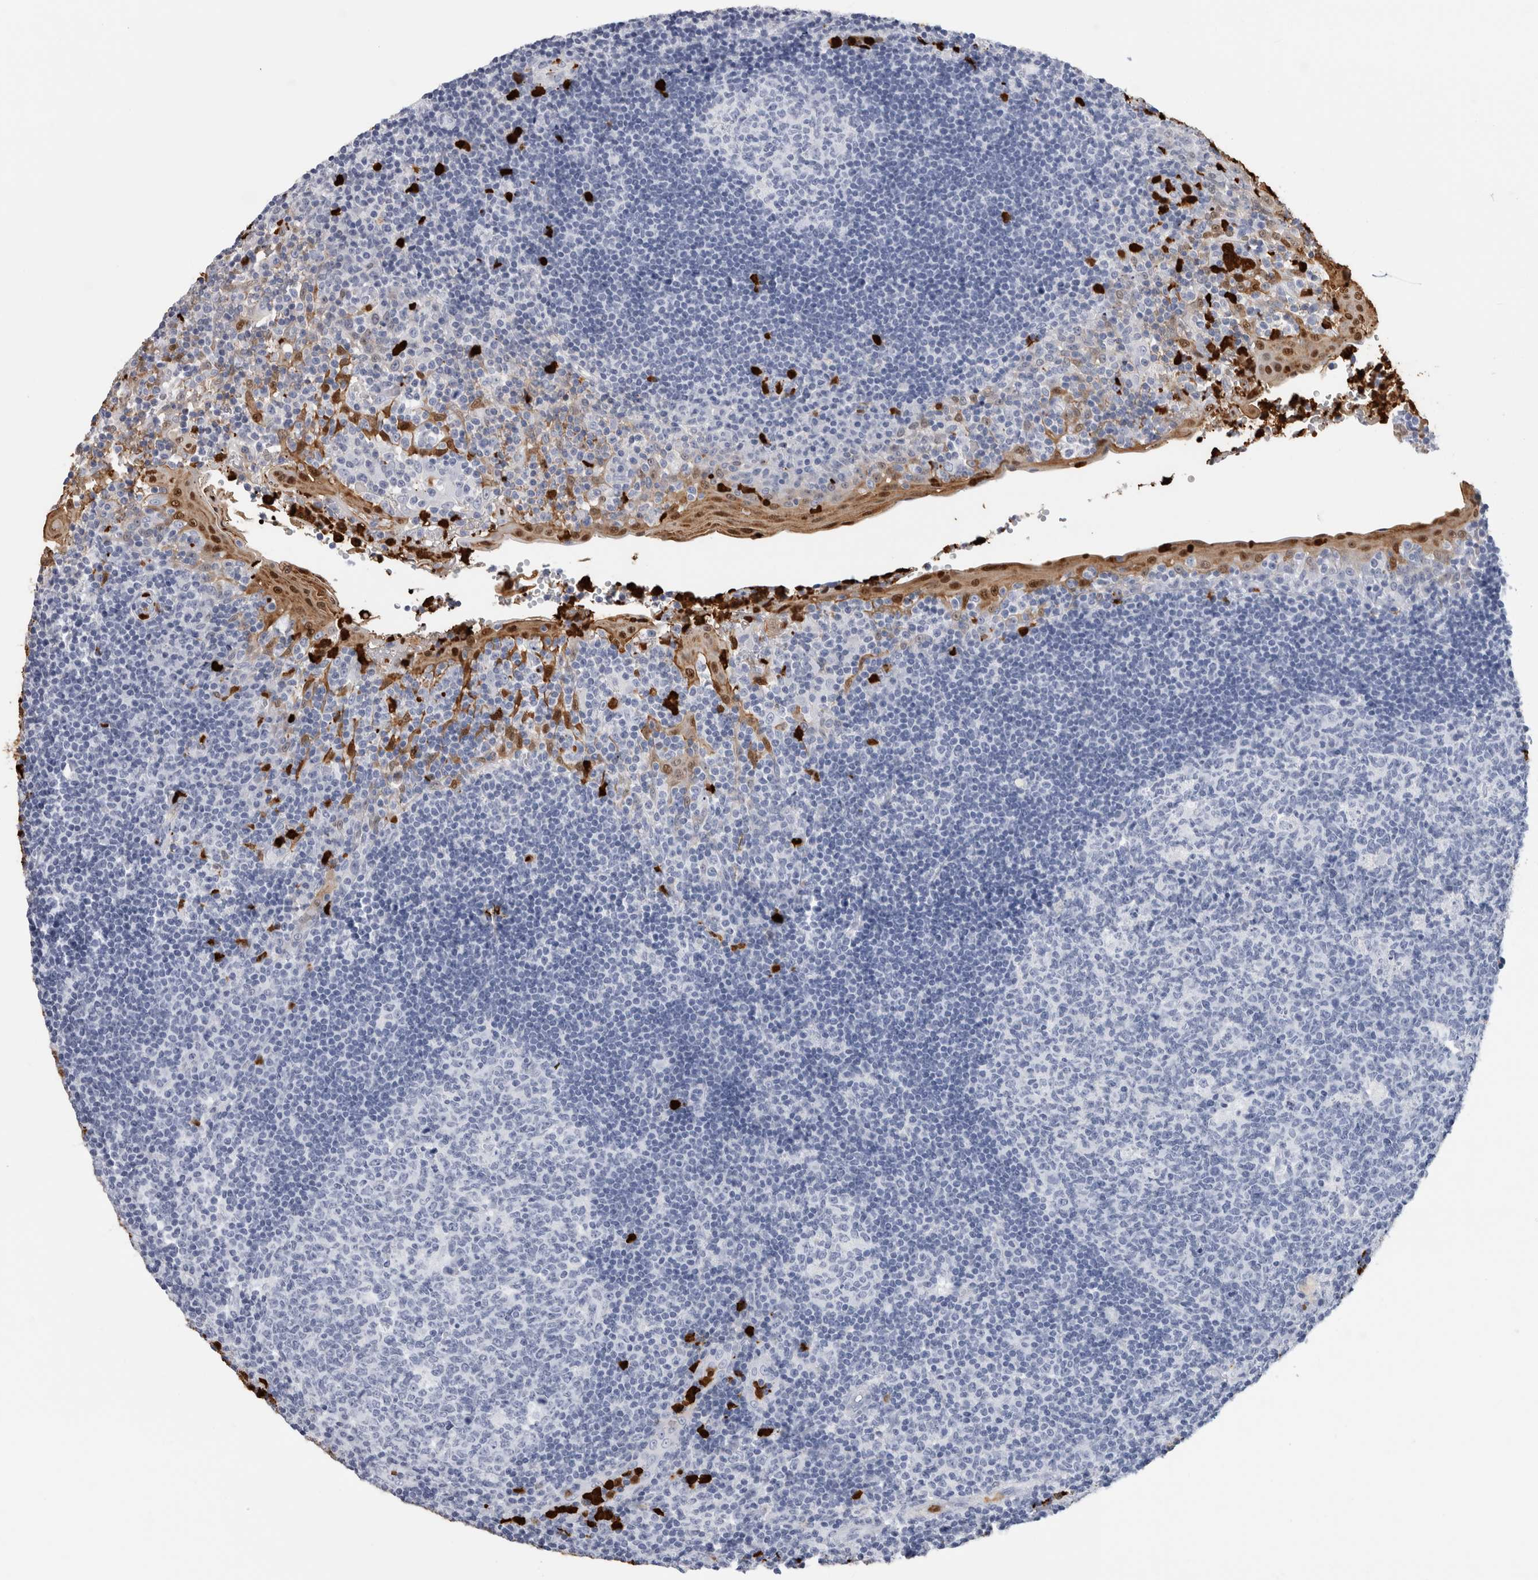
{"staining": {"intensity": "negative", "quantity": "none", "location": "none"}, "tissue": "tonsil", "cell_type": "Germinal center cells", "image_type": "normal", "snomed": [{"axis": "morphology", "description": "Normal tissue, NOS"}, {"axis": "topography", "description": "Tonsil"}], "caption": "A photomicrograph of tonsil stained for a protein shows no brown staining in germinal center cells. The staining is performed using DAB (3,3'-diaminobenzidine) brown chromogen with nuclei counter-stained in using hematoxylin.", "gene": "S100A8", "patient": {"sex": "female", "age": 40}}